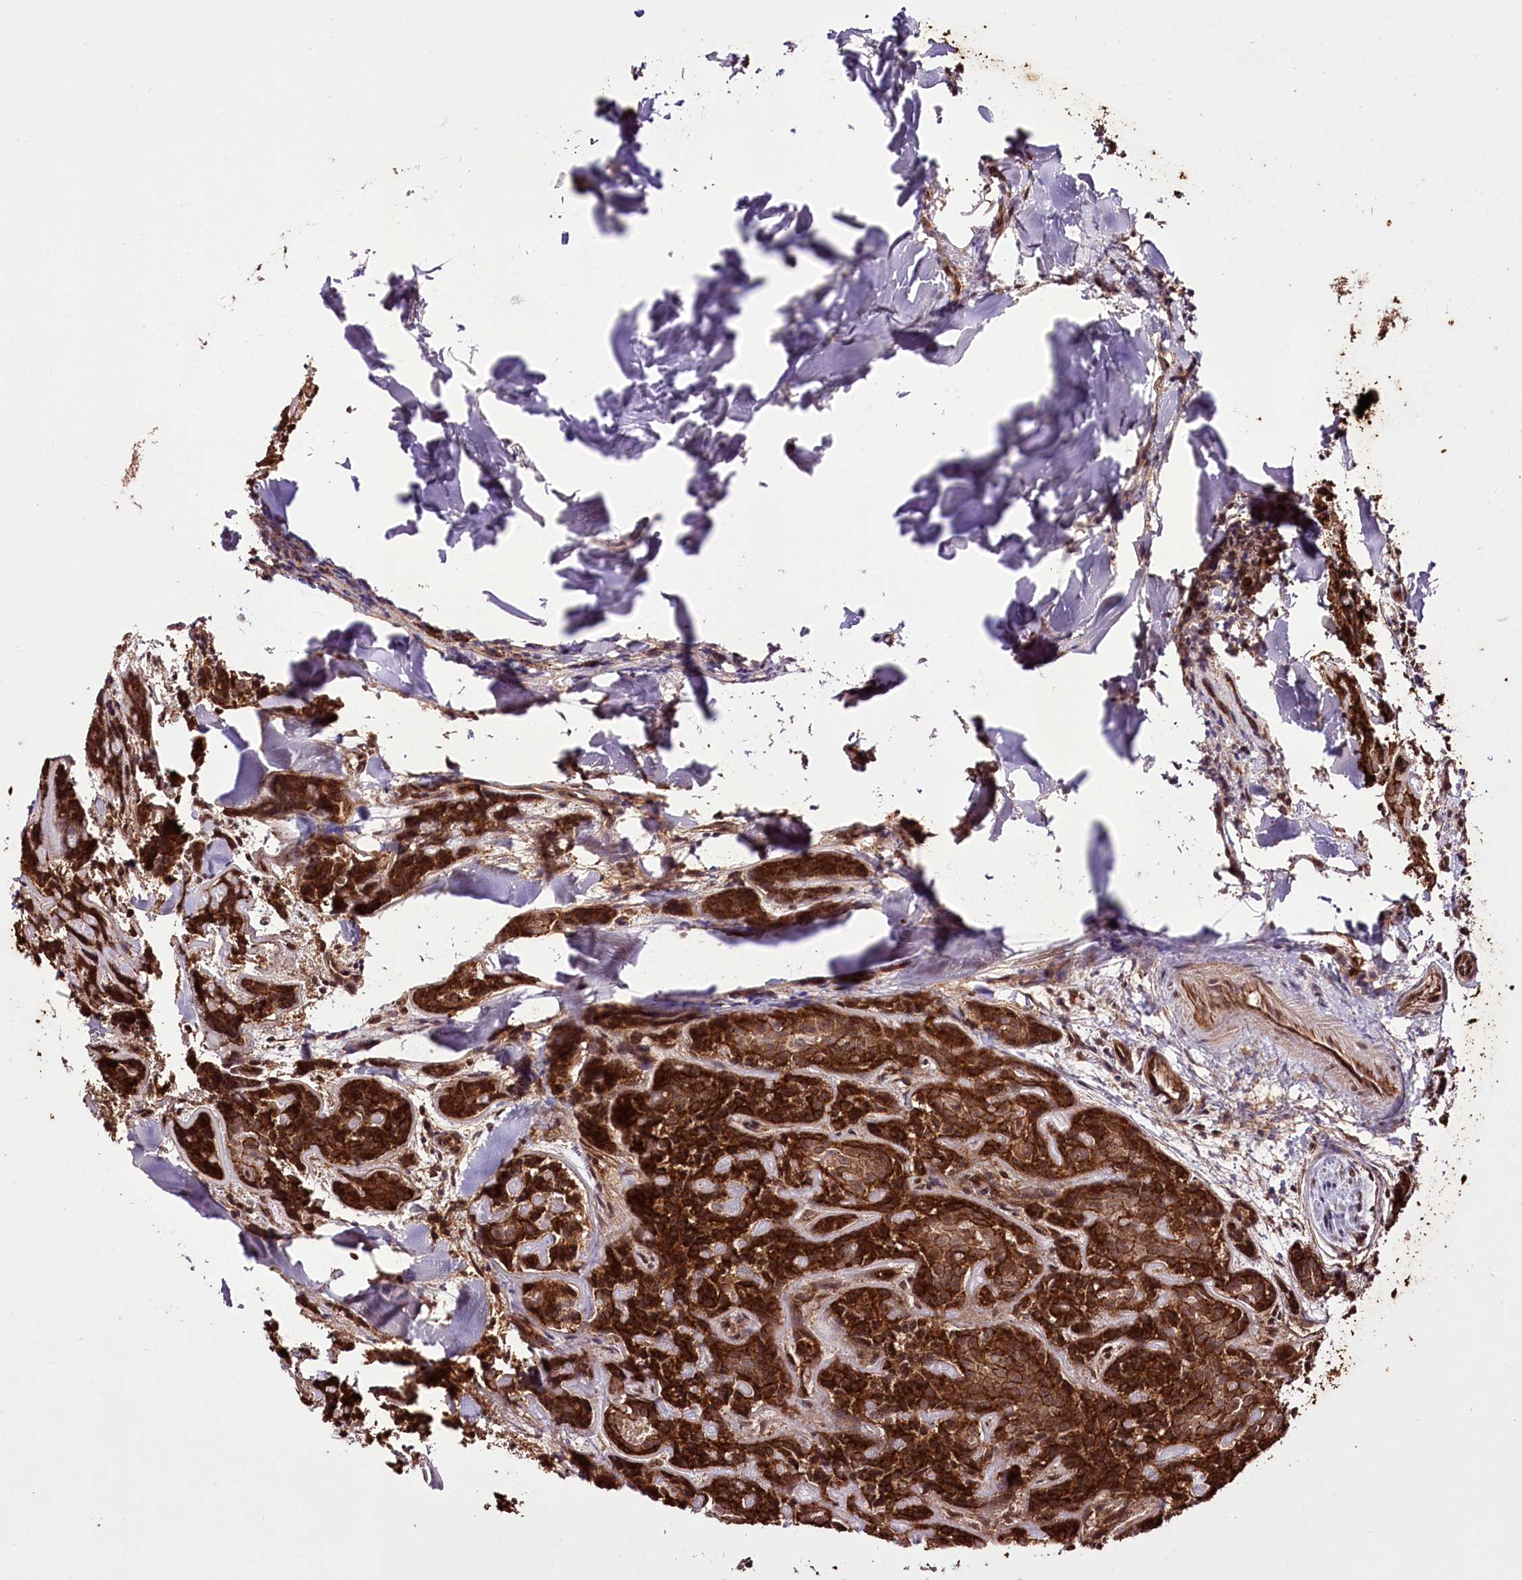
{"staining": {"intensity": "strong", "quantity": ">75%", "location": "cytoplasmic/membranous"}, "tissue": "head and neck cancer", "cell_type": "Tumor cells", "image_type": "cancer", "snomed": [{"axis": "morphology", "description": "Adenocarcinoma, NOS"}, {"axis": "topography", "description": "Salivary gland"}, {"axis": "topography", "description": "Head-Neck"}], "caption": "Adenocarcinoma (head and neck) stained with a protein marker reveals strong staining in tumor cells.", "gene": "DHX29", "patient": {"sex": "female", "age": 63}}